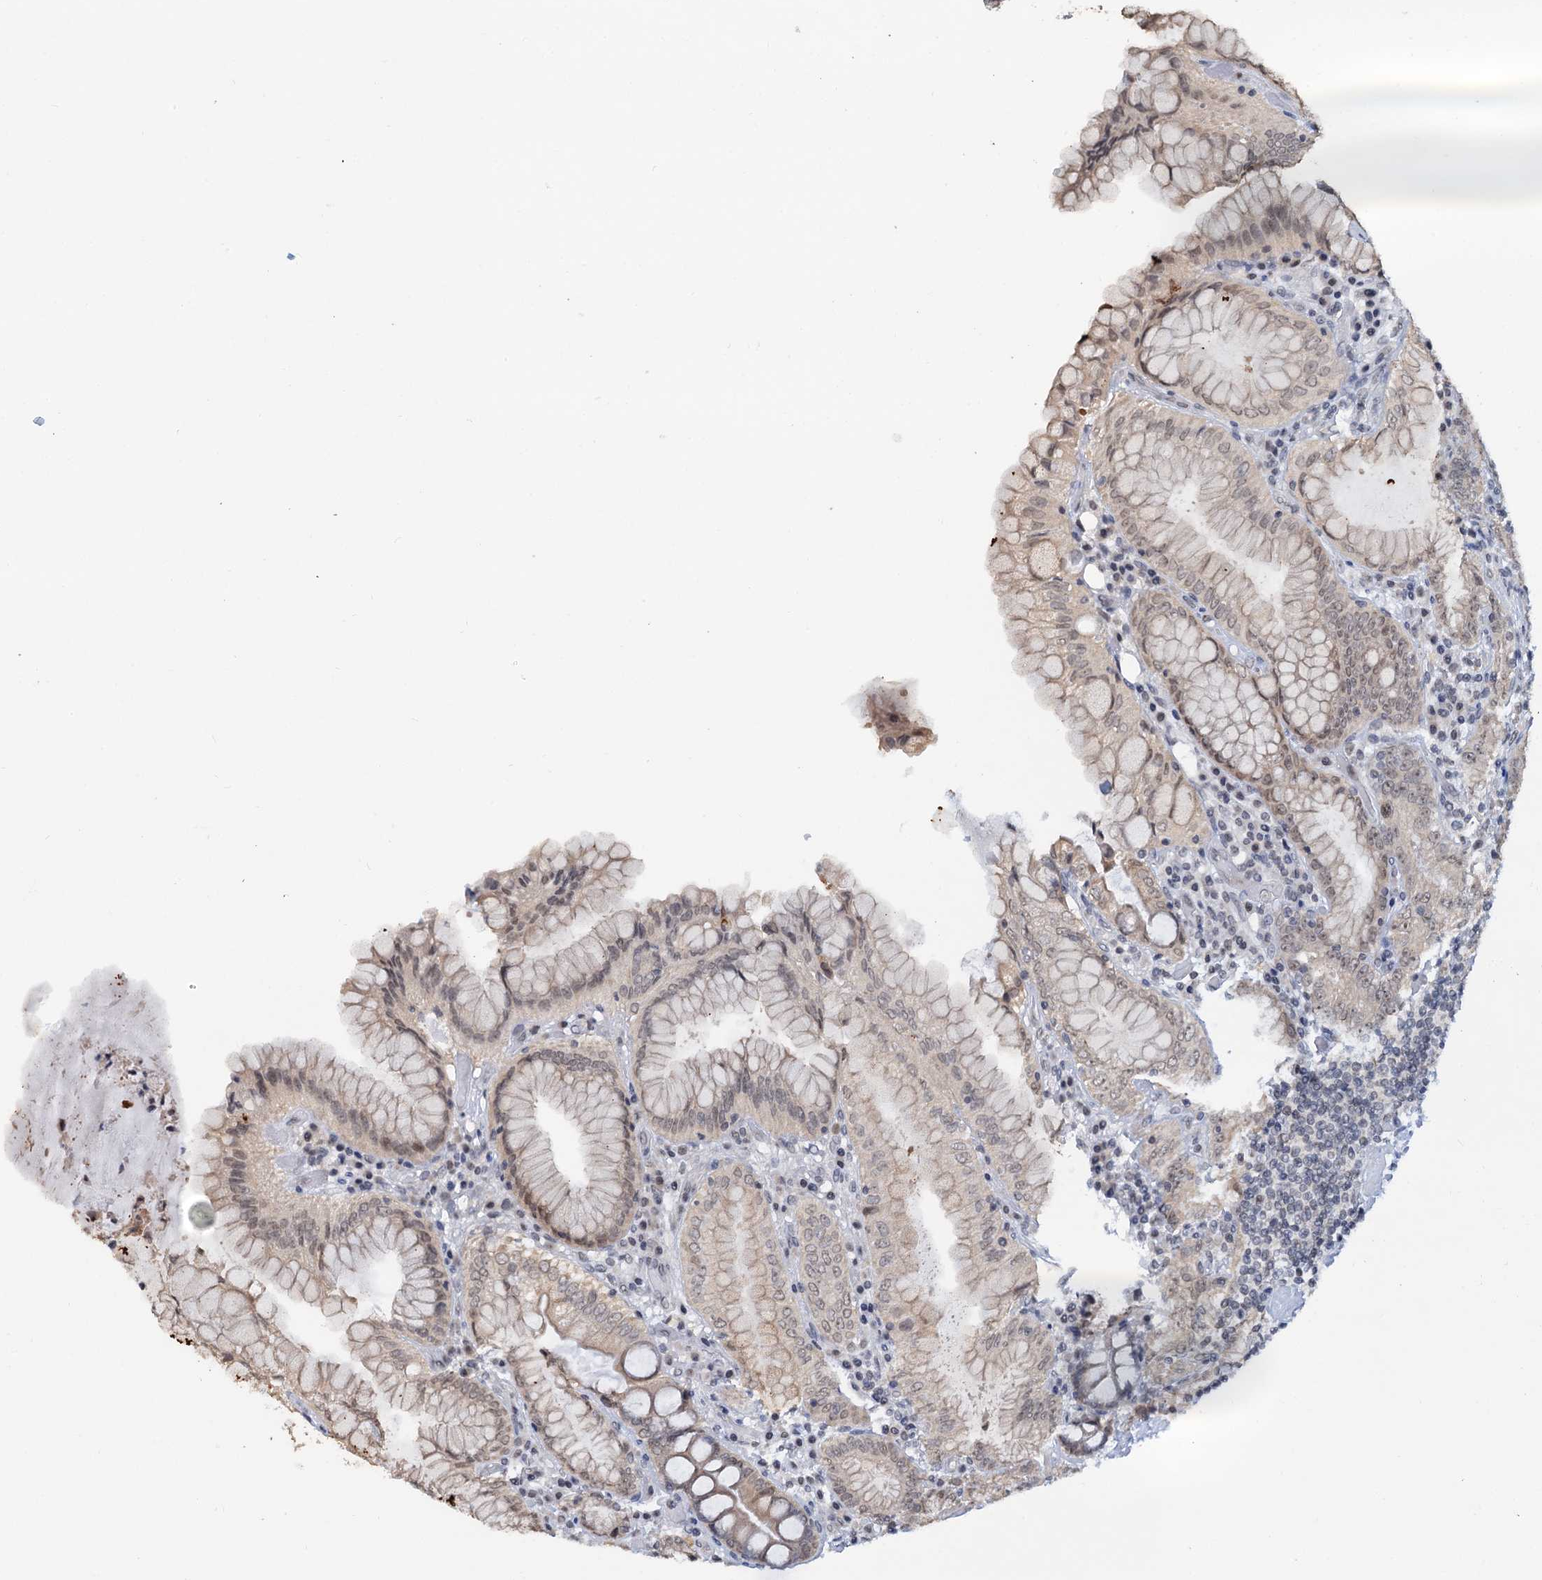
{"staining": {"intensity": "weak", "quantity": ">75%", "location": "cytoplasmic/membranous,nuclear"}, "tissue": "stomach", "cell_type": "Glandular cells", "image_type": "normal", "snomed": [{"axis": "morphology", "description": "Normal tissue, NOS"}, {"axis": "topography", "description": "Stomach, upper"}, {"axis": "topography", "description": "Stomach, lower"}], "caption": "Immunohistochemistry of normal stomach shows low levels of weak cytoplasmic/membranous,nuclear staining in approximately >75% of glandular cells.", "gene": "NAT10", "patient": {"sex": "female", "age": 76}}